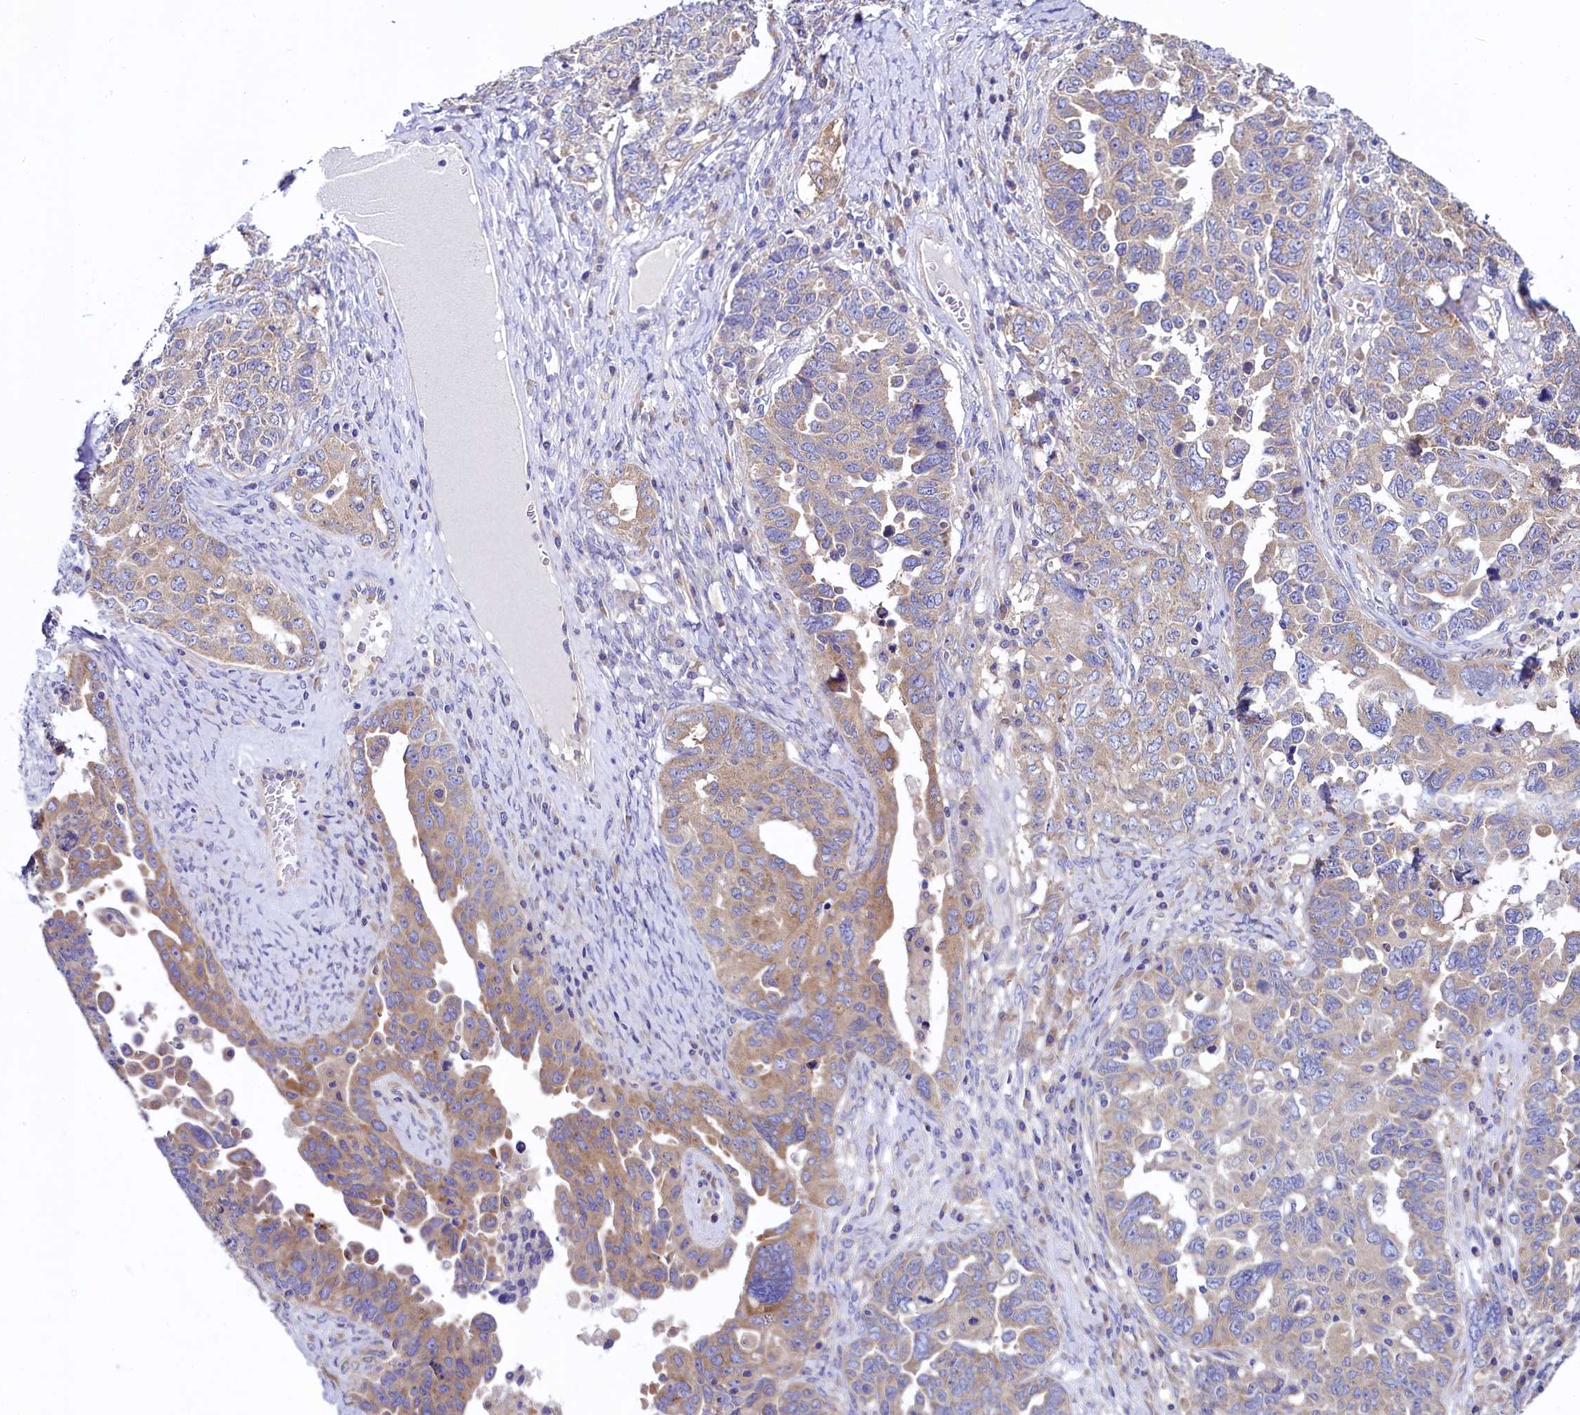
{"staining": {"intensity": "moderate", "quantity": "25%-75%", "location": "cytoplasmic/membranous"}, "tissue": "ovarian cancer", "cell_type": "Tumor cells", "image_type": "cancer", "snomed": [{"axis": "morphology", "description": "Carcinoma, endometroid"}, {"axis": "topography", "description": "Ovary"}], "caption": "Tumor cells display medium levels of moderate cytoplasmic/membranous staining in about 25%-75% of cells in endometroid carcinoma (ovarian).", "gene": "QARS1", "patient": {"sex": "female", "age": 62}}